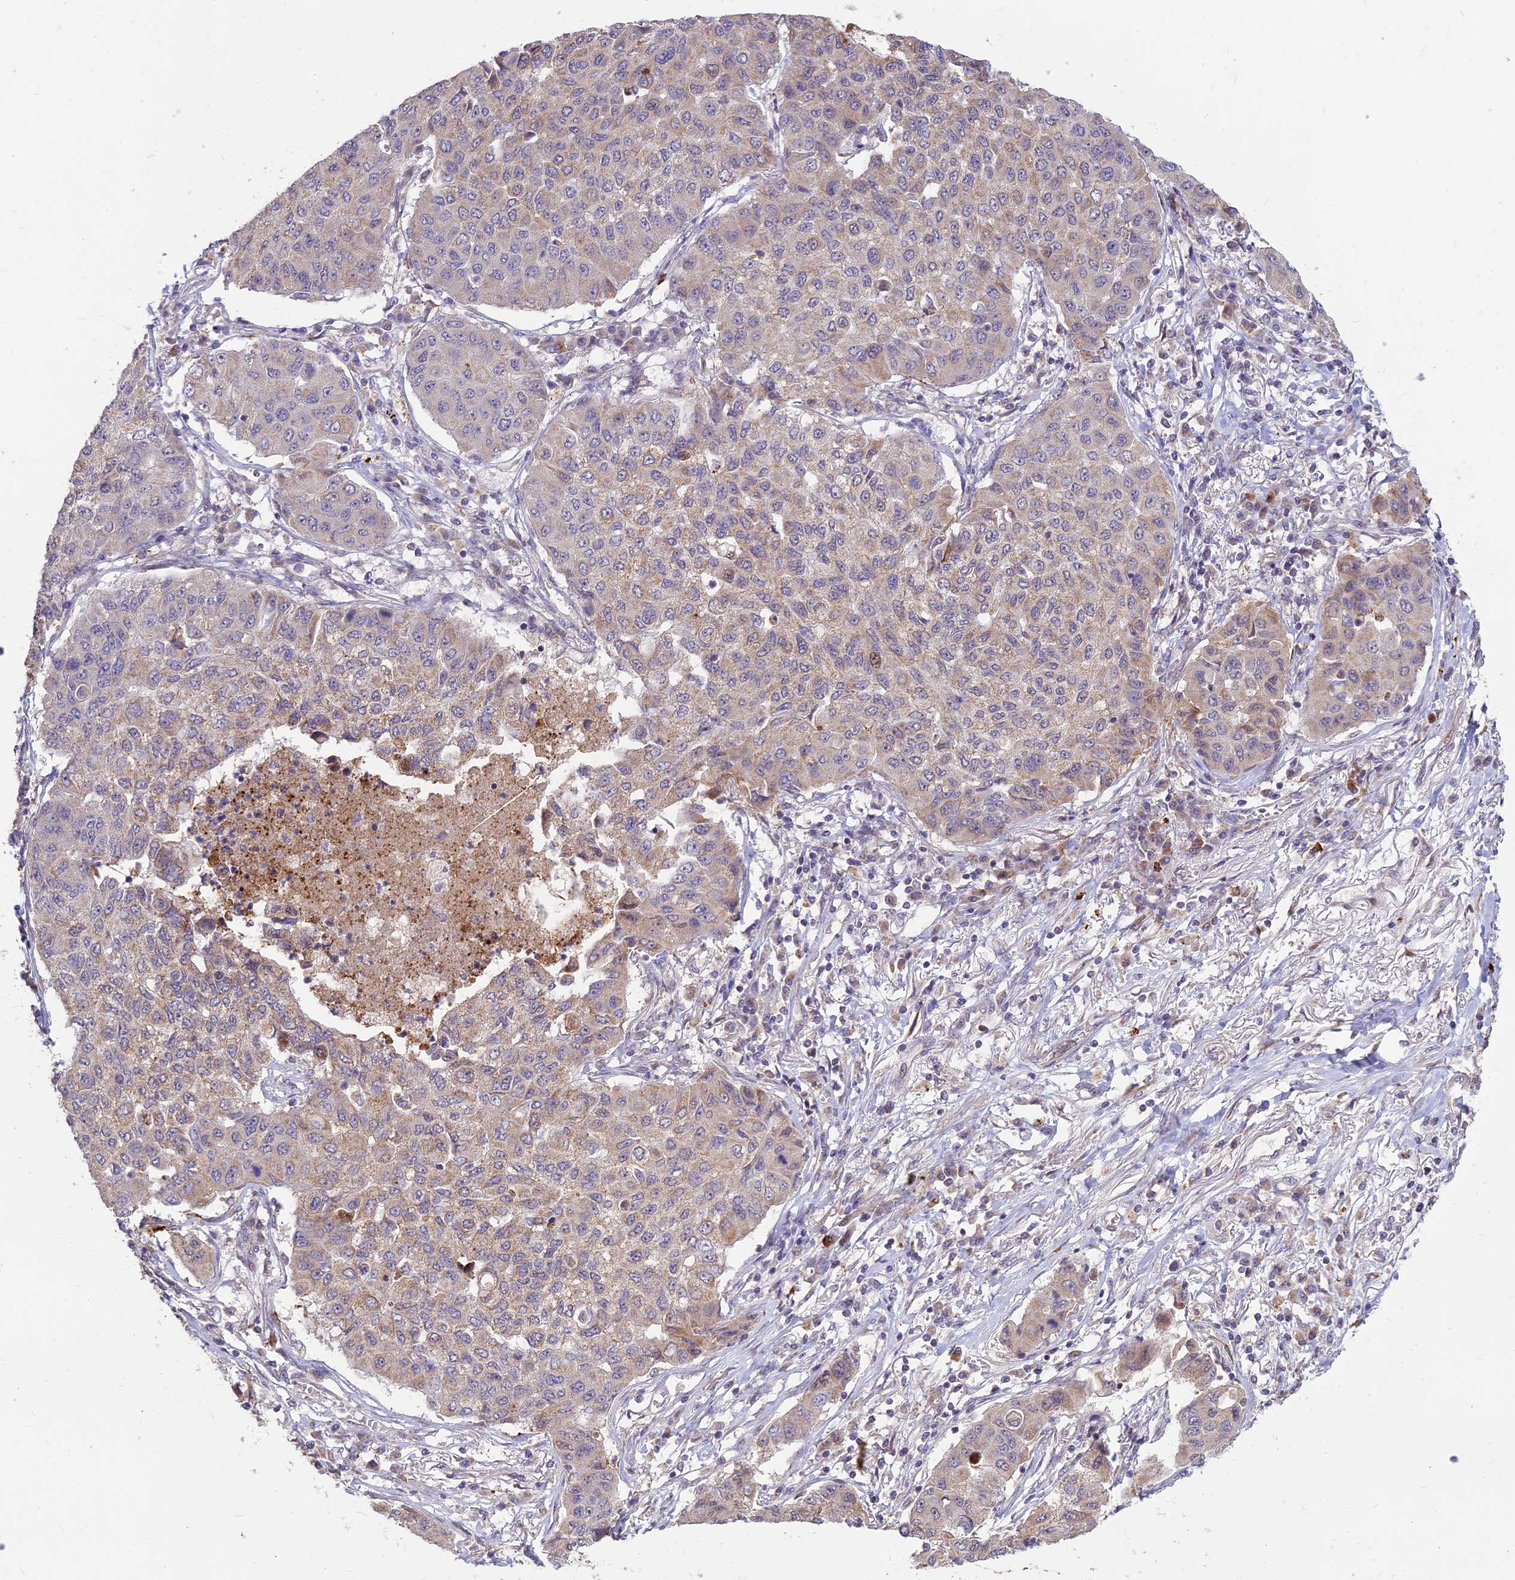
{"staining": {"intensity": "weak", "quantity": "25%-75%", "location": "cytoplasmic/membranous"}, "tissue": "lung cancer", "cell_type": "Tumor cells", "image_type": "cancer", "snomed": [{"axis": "morphology", "description": "Squamous cell carcinoma, NOS"}, {"axis": "topography", "description": "Lung"}], "caption": "High-power microscopy captured an IHC micrograph of lung cancer, revealing weak cytoplasmic/membranous staining in approximately 25%-75% of tumor cells.", "gene": "ASPDH", "patient": {"sex": "male", "age": 74}}